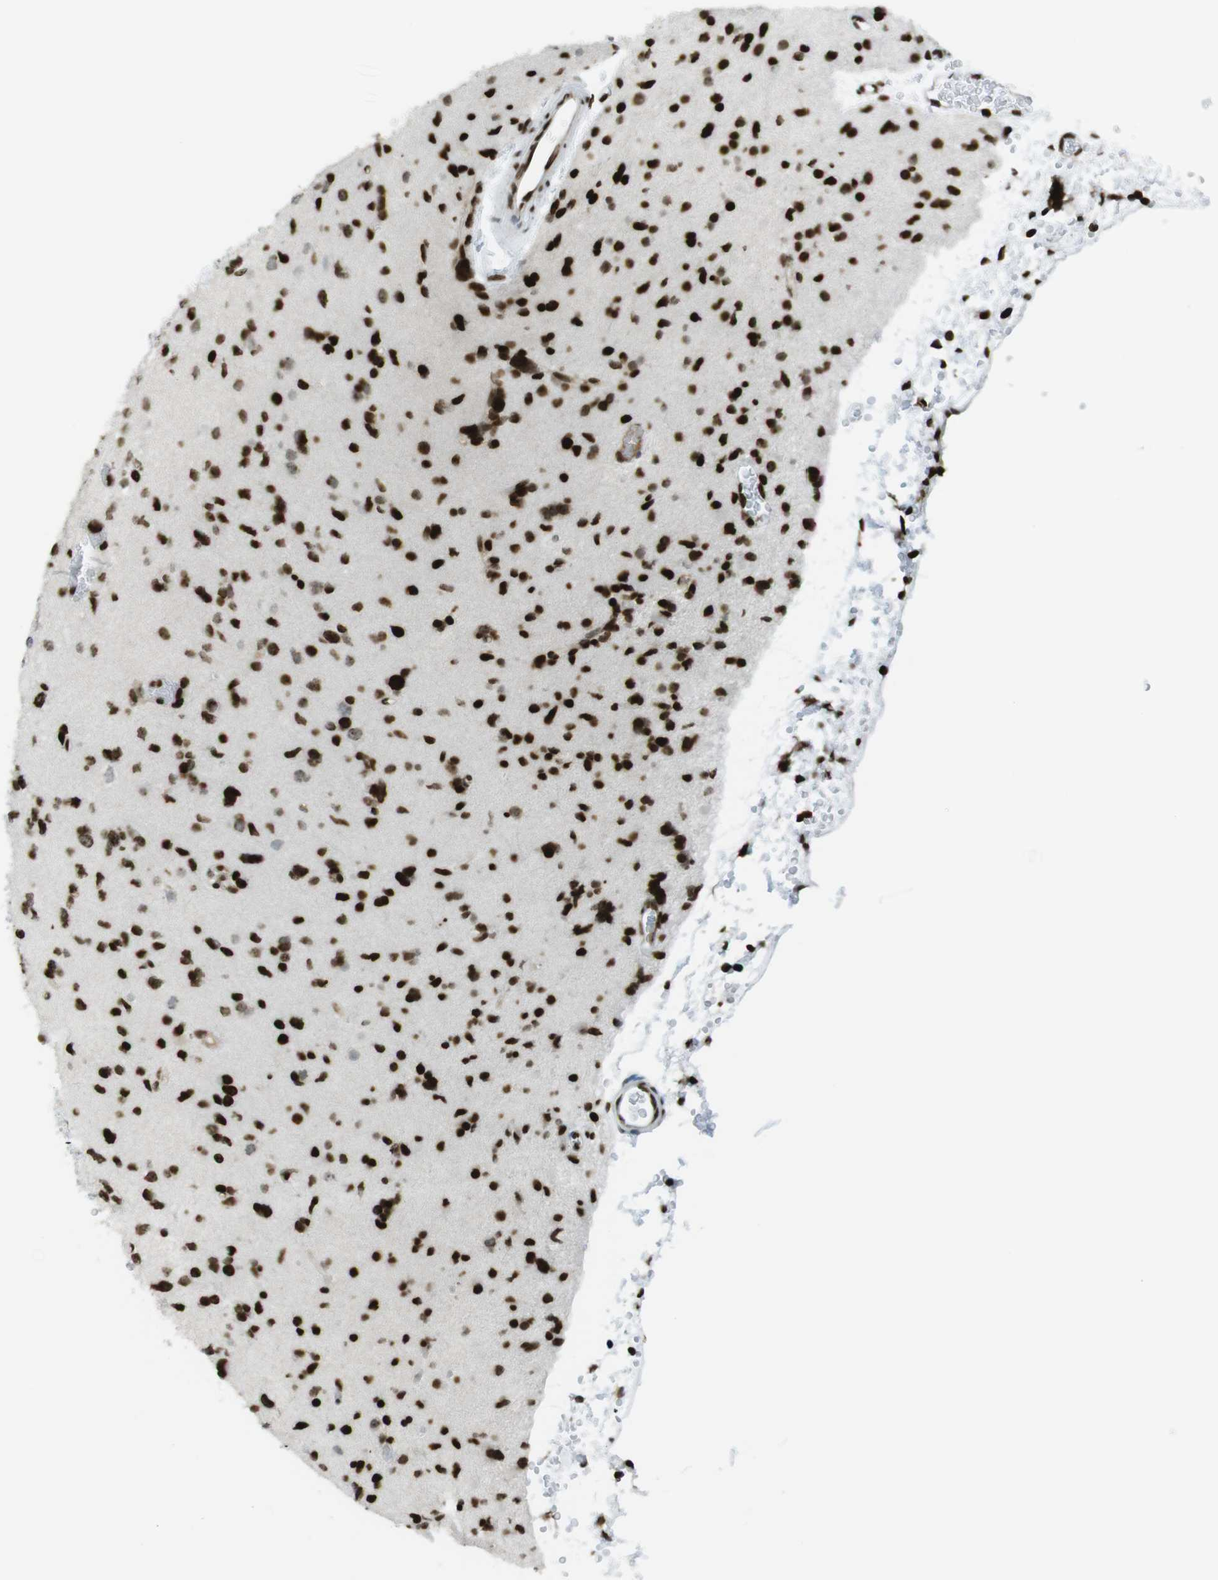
{"staining": {"intensity": "strong", "quantity": ">75%", "location": "nuclear"}, "tissue": "glioma", "cell_type": "Tumor cells", "image_type": "cancer", "snomed": [{"axis": "morphology", "description": "Glioma, malignant, Low grade"}, {"axis": "topography", "description": "Brain"}], "caption": "Malignant glioma (low-grade) was stained to show a protein in brown. There is high levels of strong nuclear expression in about >75% of tumor cells.", "gene": "H2AC8", "patient": {"sex": "female", "age": 22}}